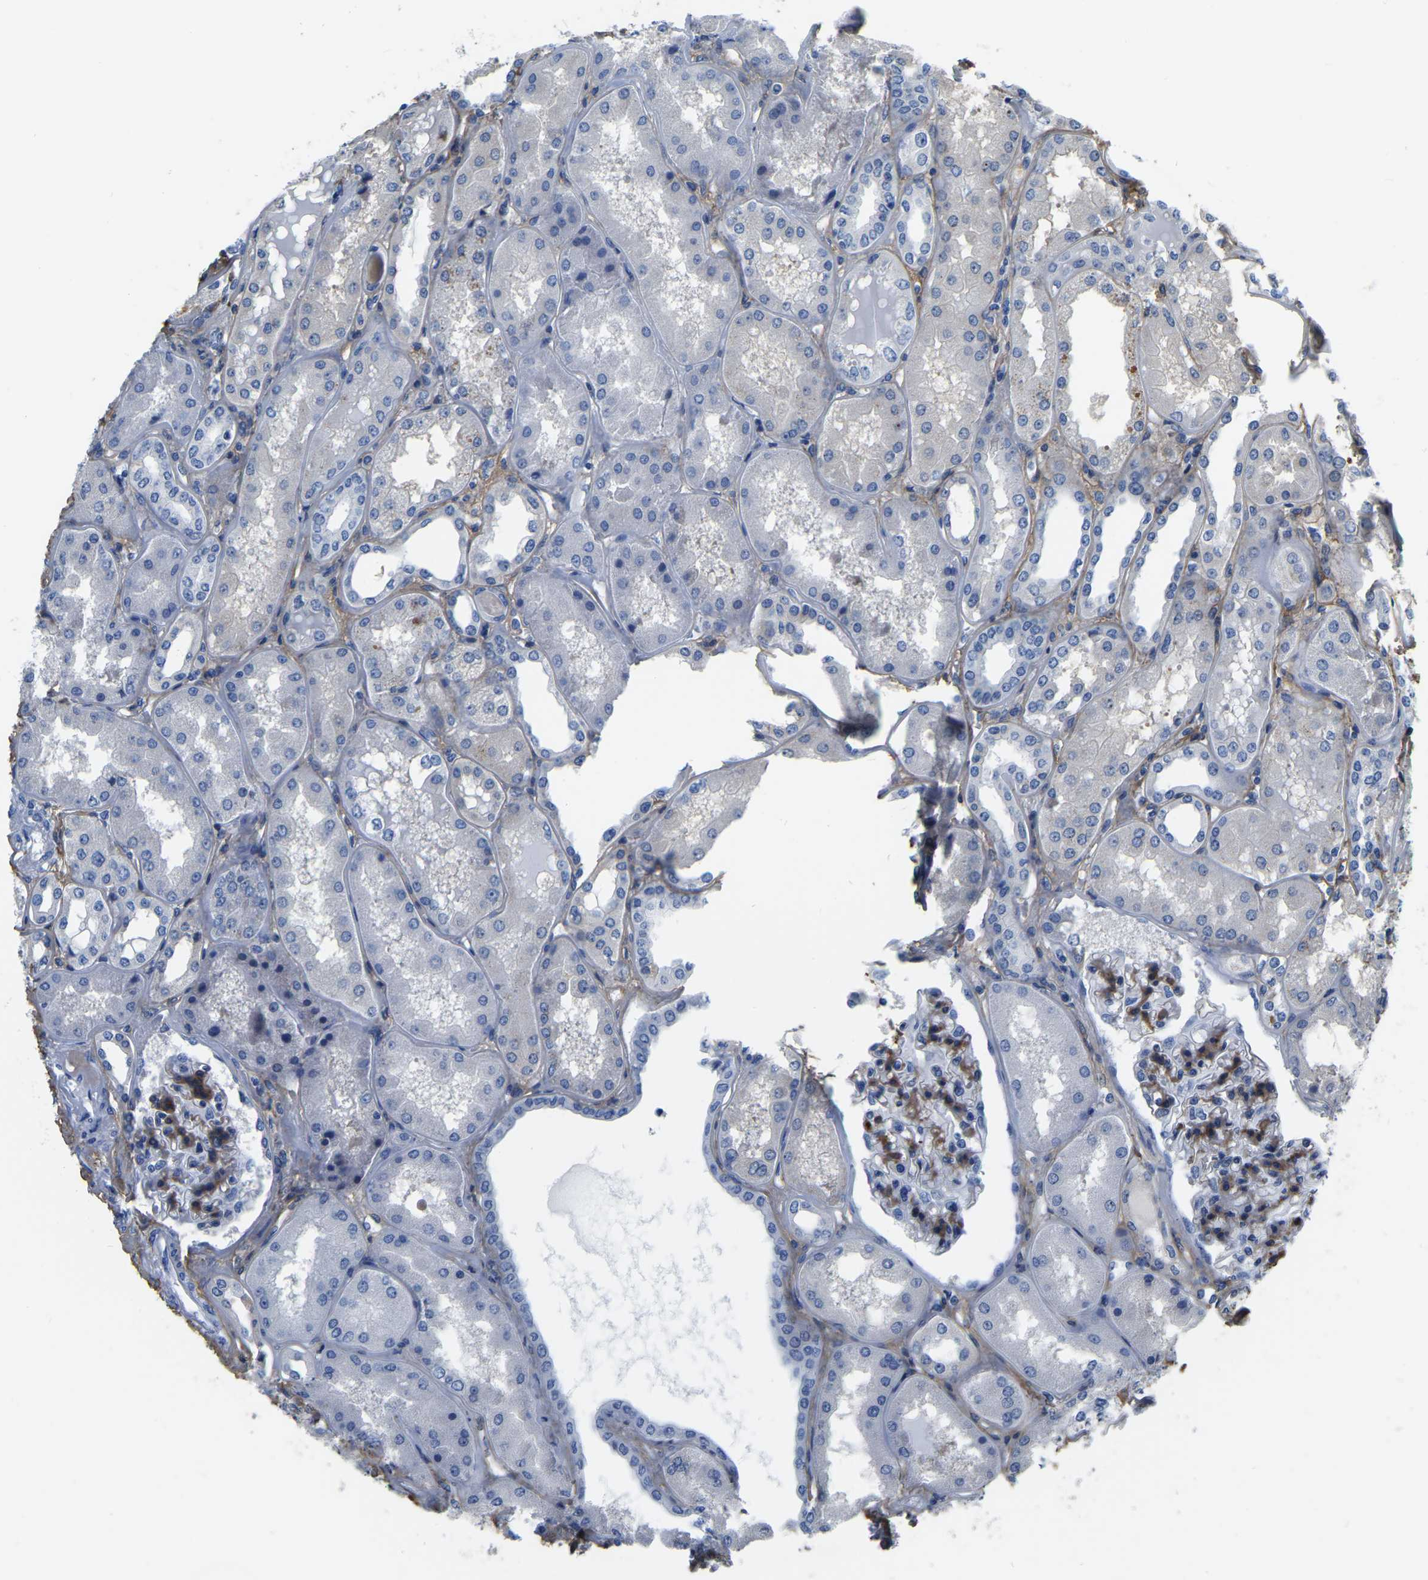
{"staining": {"intensity": "negative", "quantity": "none", "location": "none"}, "tissue": "kidney", "cell_type": "Cells in glomeruli", "image_type": "normal", "snomed": [{"axis": "morphology", "description": "Normal tissue, NOS"}, {"axis": "topography", "description": "Kidney"}], "caption": "Kidney was stained to show a protein in brown. There is no significant positivity in cells in glomeruli. The staining is performed using DAB brown chromogen with nuclei counter-stained in using hematoxylin.", "gene": "COL6A1", "patient": {"sex": "female", "age": 56}}